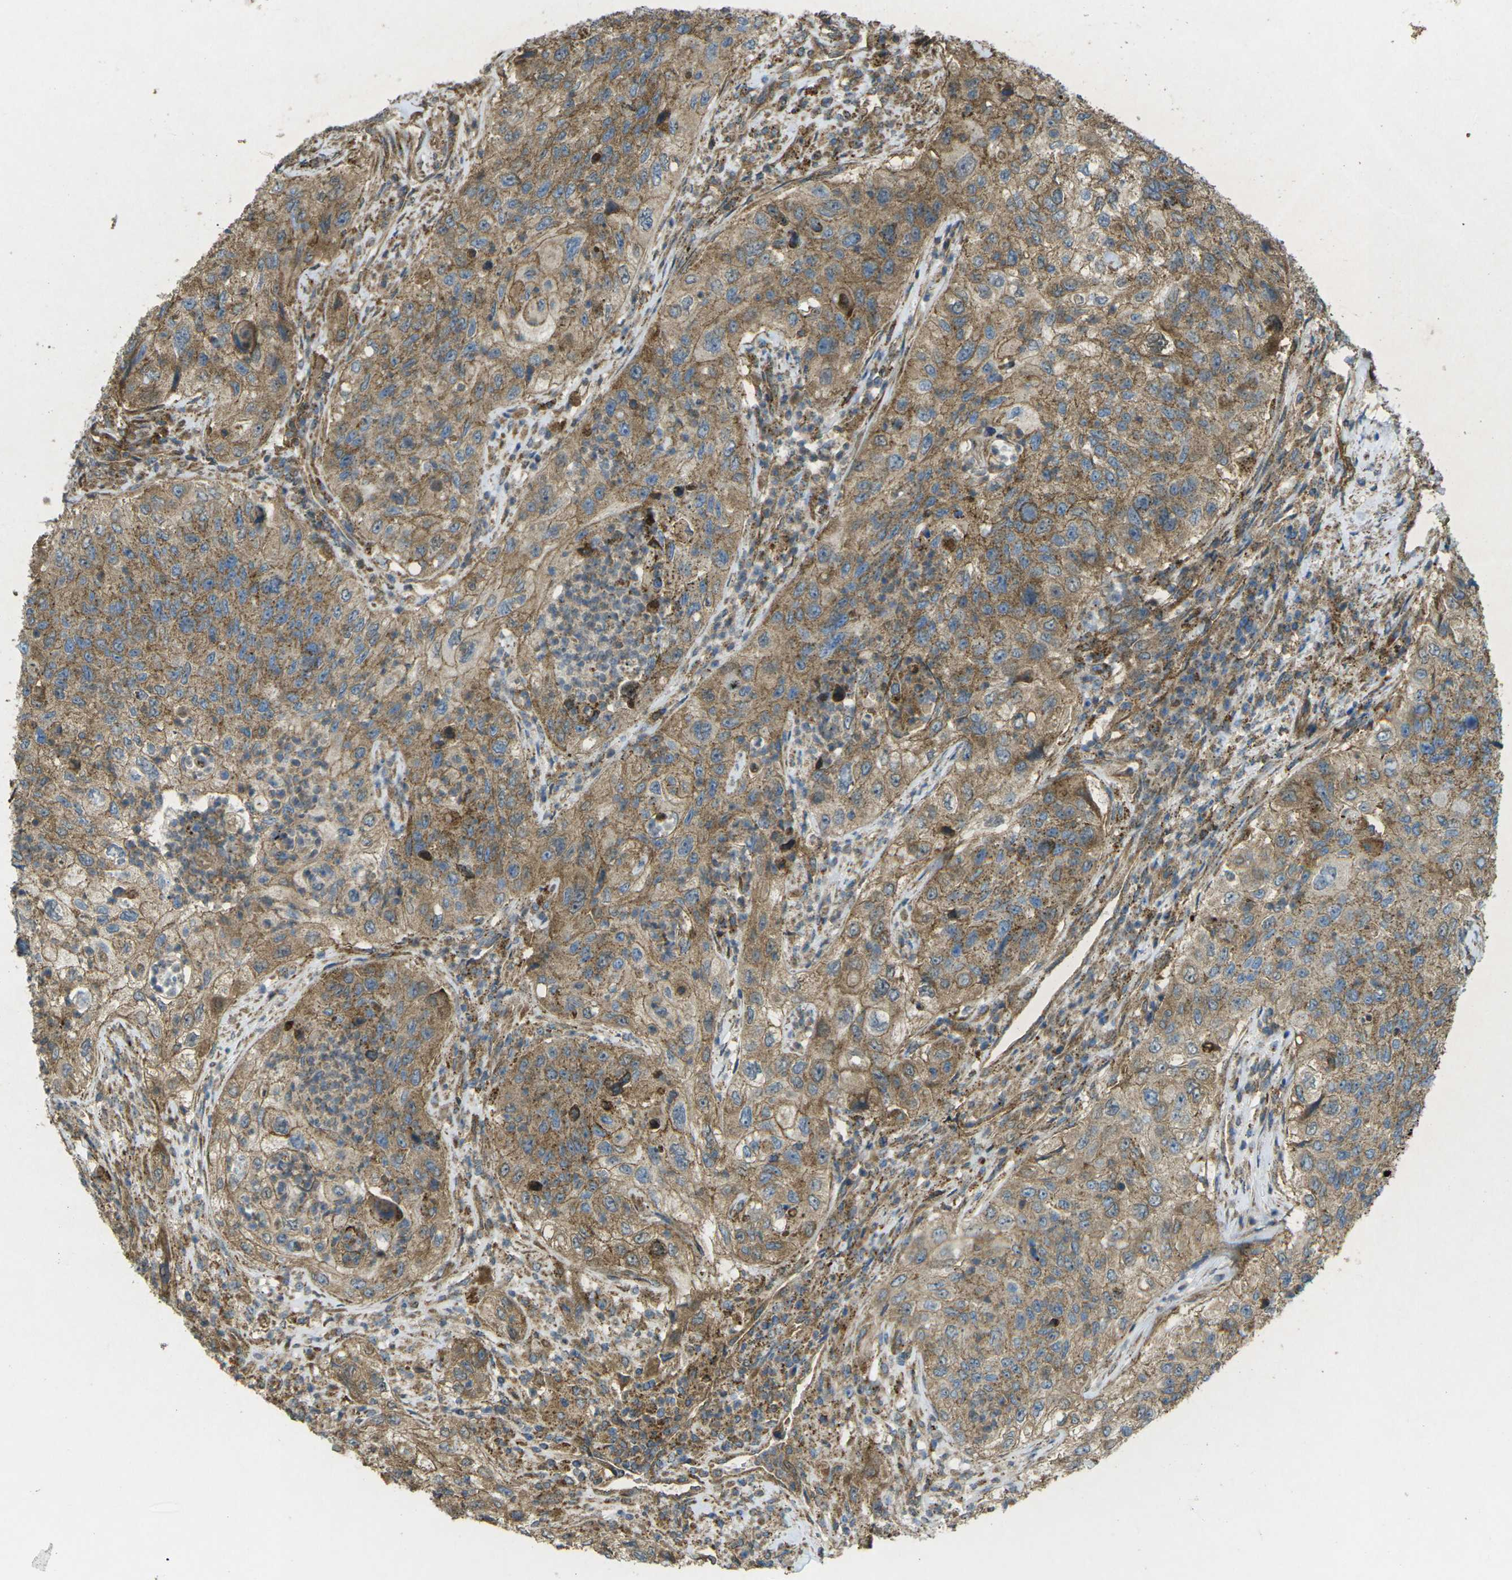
{"staining": {"intensity": "moderate", "quantity": ">75%", "location": "cytoplasmic/membranous"}, "tissue": "urothelial cancer", "cell_type": "Tumor cells", "image_type": "cancer", "snomed": [{"axis": "morphology", "description": "Urothelial carcinoma, High grade"}, {"axis": "topography", "description": "Urinary bladder"}], "caption": "A medium amount of moderate cytoplasmic/membranous positivity is present in approximately >75% of tumor cells in high-grade urothelial carcinoma tissue.", "gene": "CHMP3", "patient": {"sex": "female", "age": 60}}